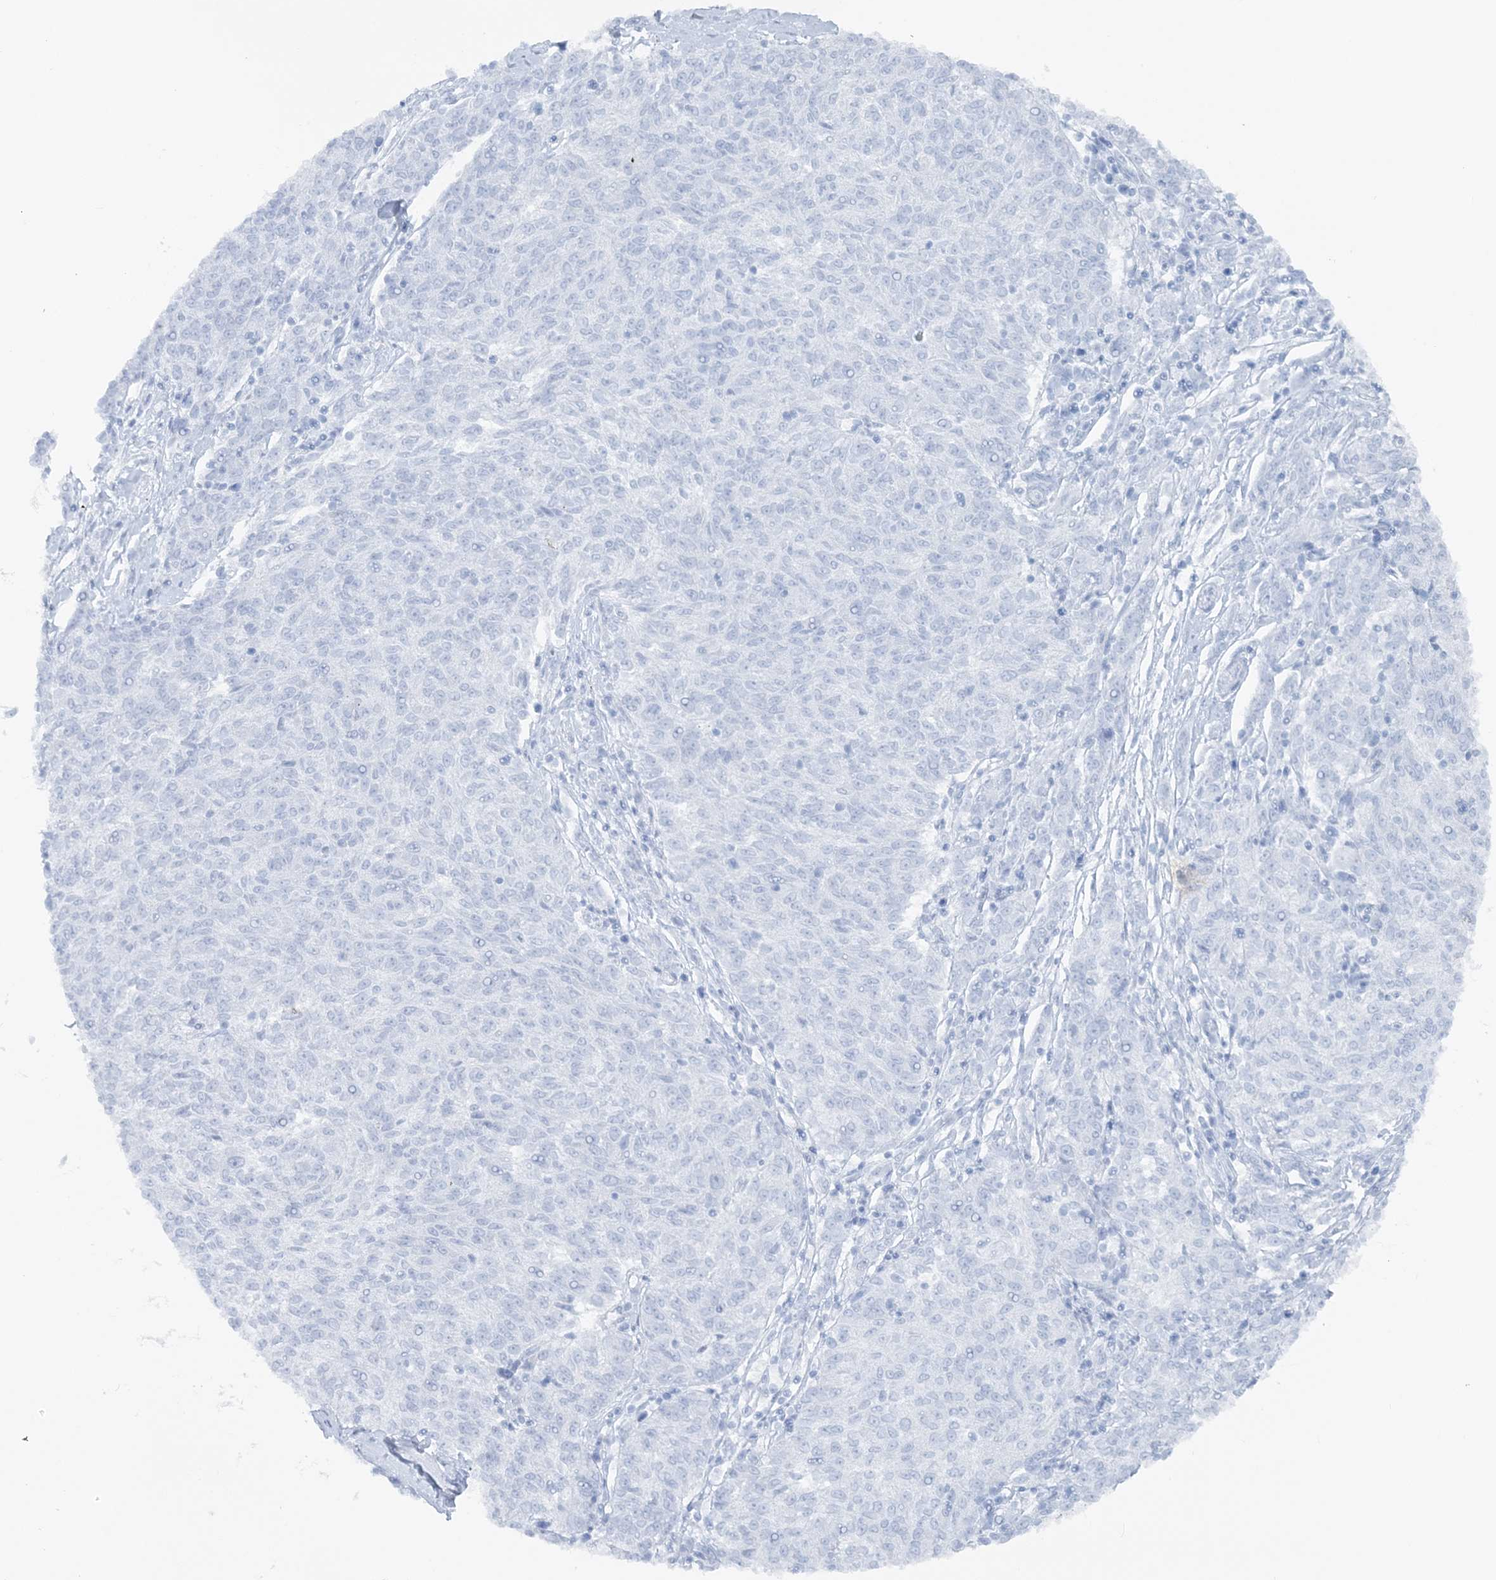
{"staining": {"intensity": "negative", "quantity": "none", "location": "none"}, "tissue": "melanoma", "cell_type": "Tumor cells", "image_type": "cancer", "snomed": [{"axis": "morphology", "description": "Malignant melanoma, NOS"}, {"axis": "topography", "description": "Skin"}], "caption": "IHC image of neoplastic tissue: human melanoma stained with DAB shows no significant protein positivity in tumor cells. Brightfield microscopy of immunohistochemistry stained with DAB (brown) and hematoxylin (blue), captured at high magnification.", "gene": "ATP11A", "patient": {"sex": "female", "age": 72}}